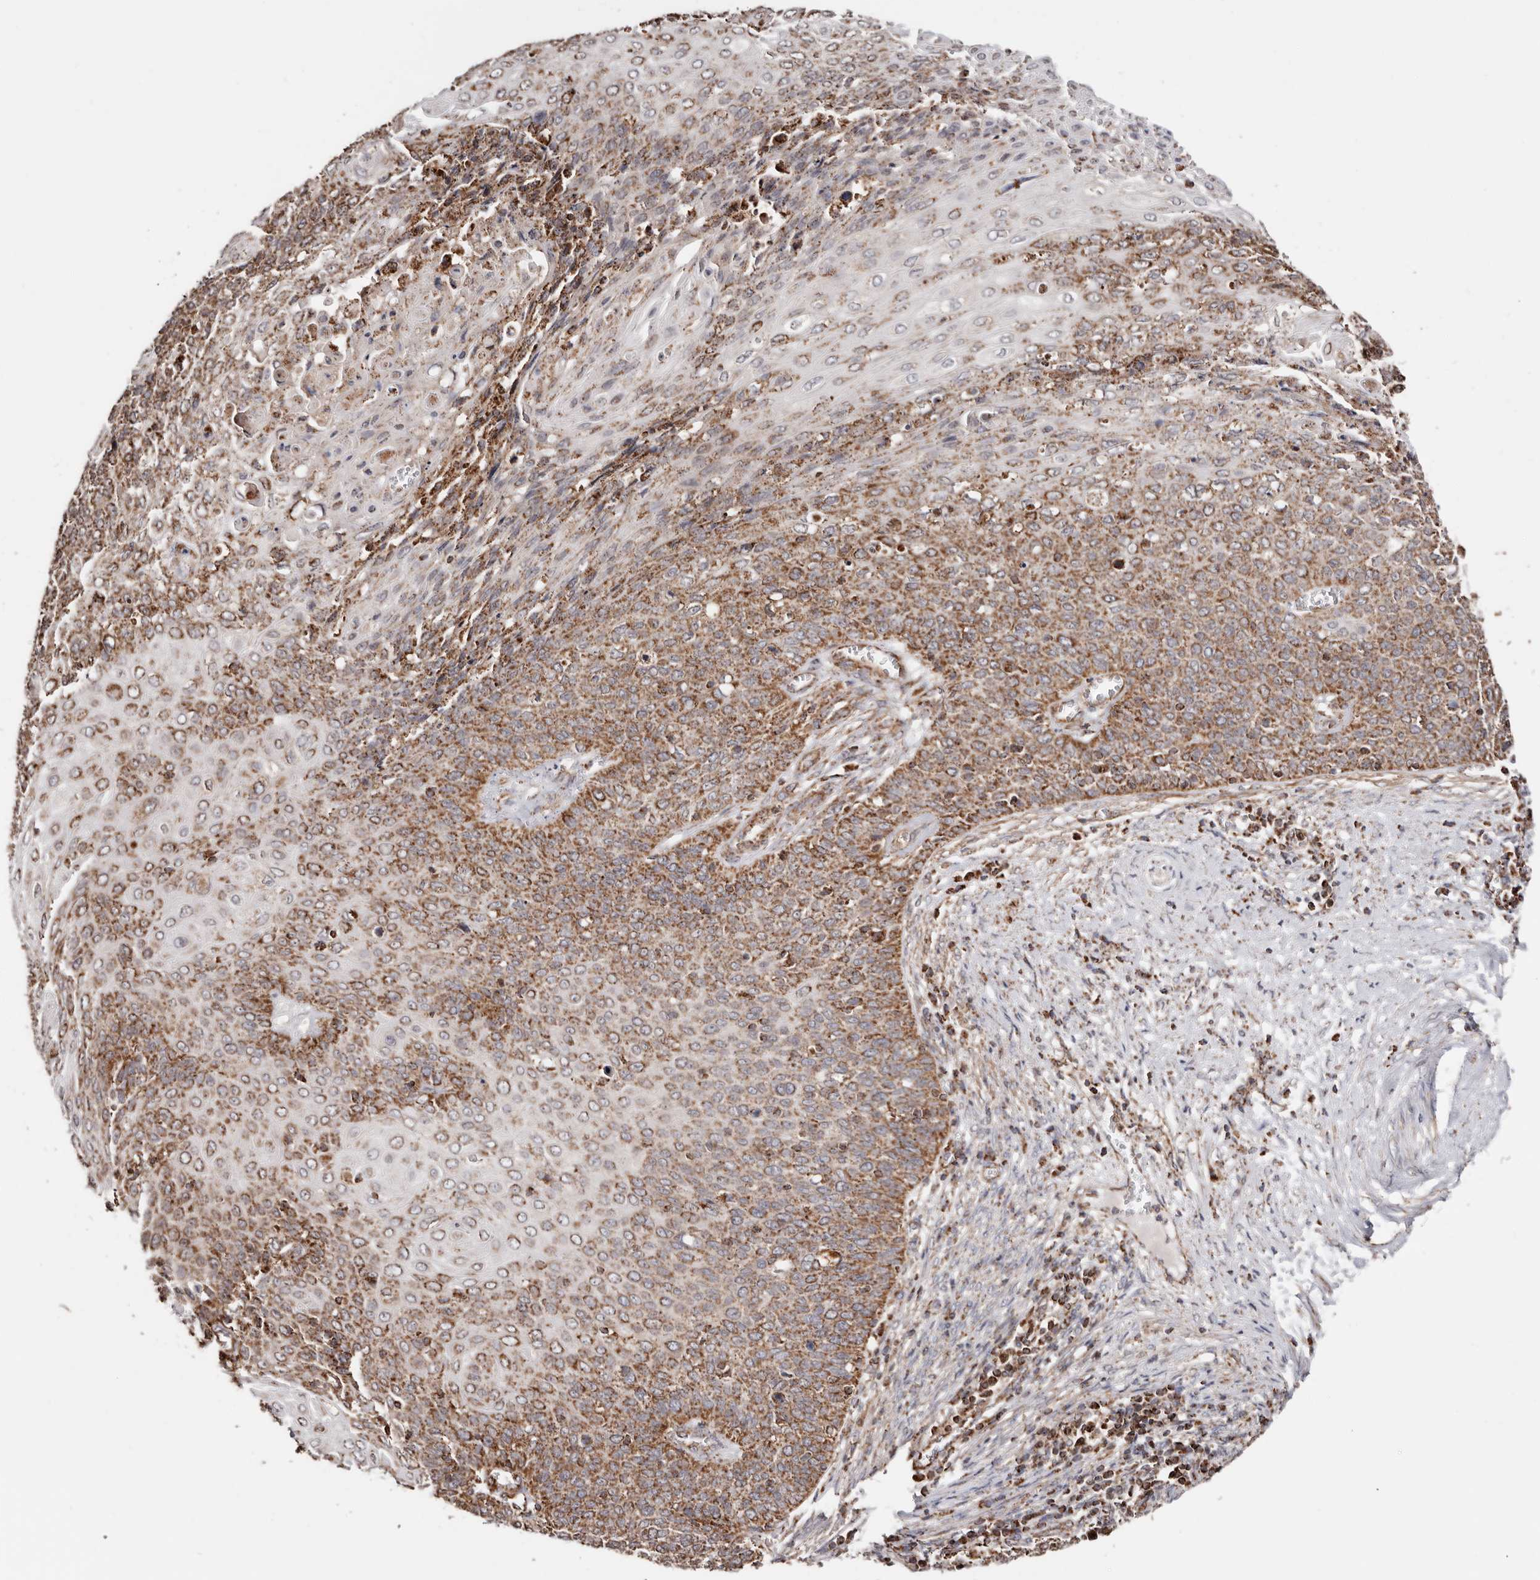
{"staining": {"intensity": "moderate", "quantity": ">75%", "location": "cytoplasmic/membranous"}, "tissue": "cervical cancer", "cell_type": "Tumor cells", "image_type": "cancer", "snomed": [{"axis": "morphology", "description": "Squamous cell carcinoma, NOS"}, {"axis": "topography", "description": "Cervix"}], "caption": "Squamous cell carcinoma (cervical) stained with immunohistochemistry (IHC) shows moderate cytoplasmic/membranous positivity in approximately >75% of tumor cells.", "gene": "PRKACB", "patient": {"sex": "female", "age": 39}}